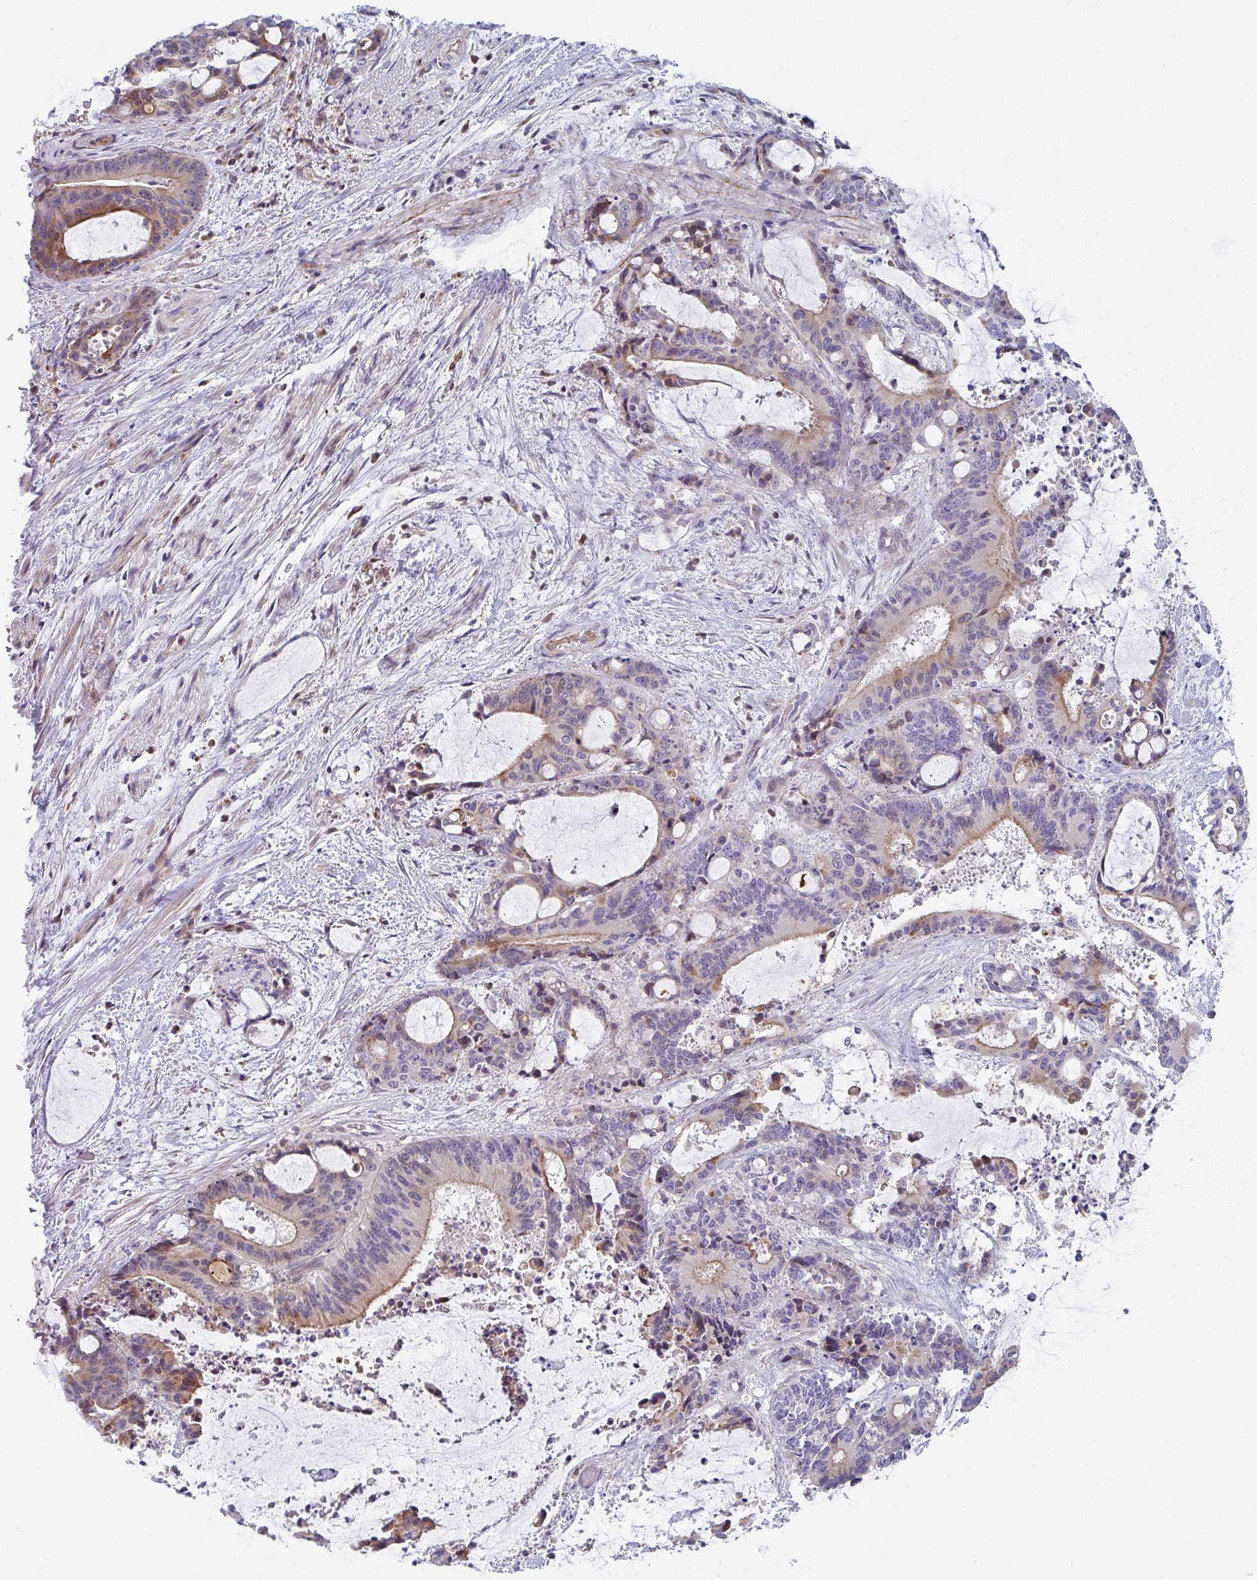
{"staining": {"intensity": "moderate", "quantity": "25%-75%", "location": "cytoplasmic/membranous"}, "tissue": "liver cancer", "cell_type": "Tumor cells", "image_type": "cancer", "snomed": [{"axis": "morphology", "description": "Normal tissue, NOS"}, {"axis": "morphology", "description": "Cholangiocarcinoma"}, {"axis": "topography", "description": "Liver"}, {"axis": "topography", "description": "Peripheral nerve tissue"}], "caption": "Liver cholangiocarcinoma stained with DAB (3,3'-diaminobenzidine) IHC reveals medium levels of moderate cytoplasmic/membranous staining in approximately 25%-75% of tumor cells.", "gene": "KLHL33", "patient": {"sex": "female", "age": 73}}